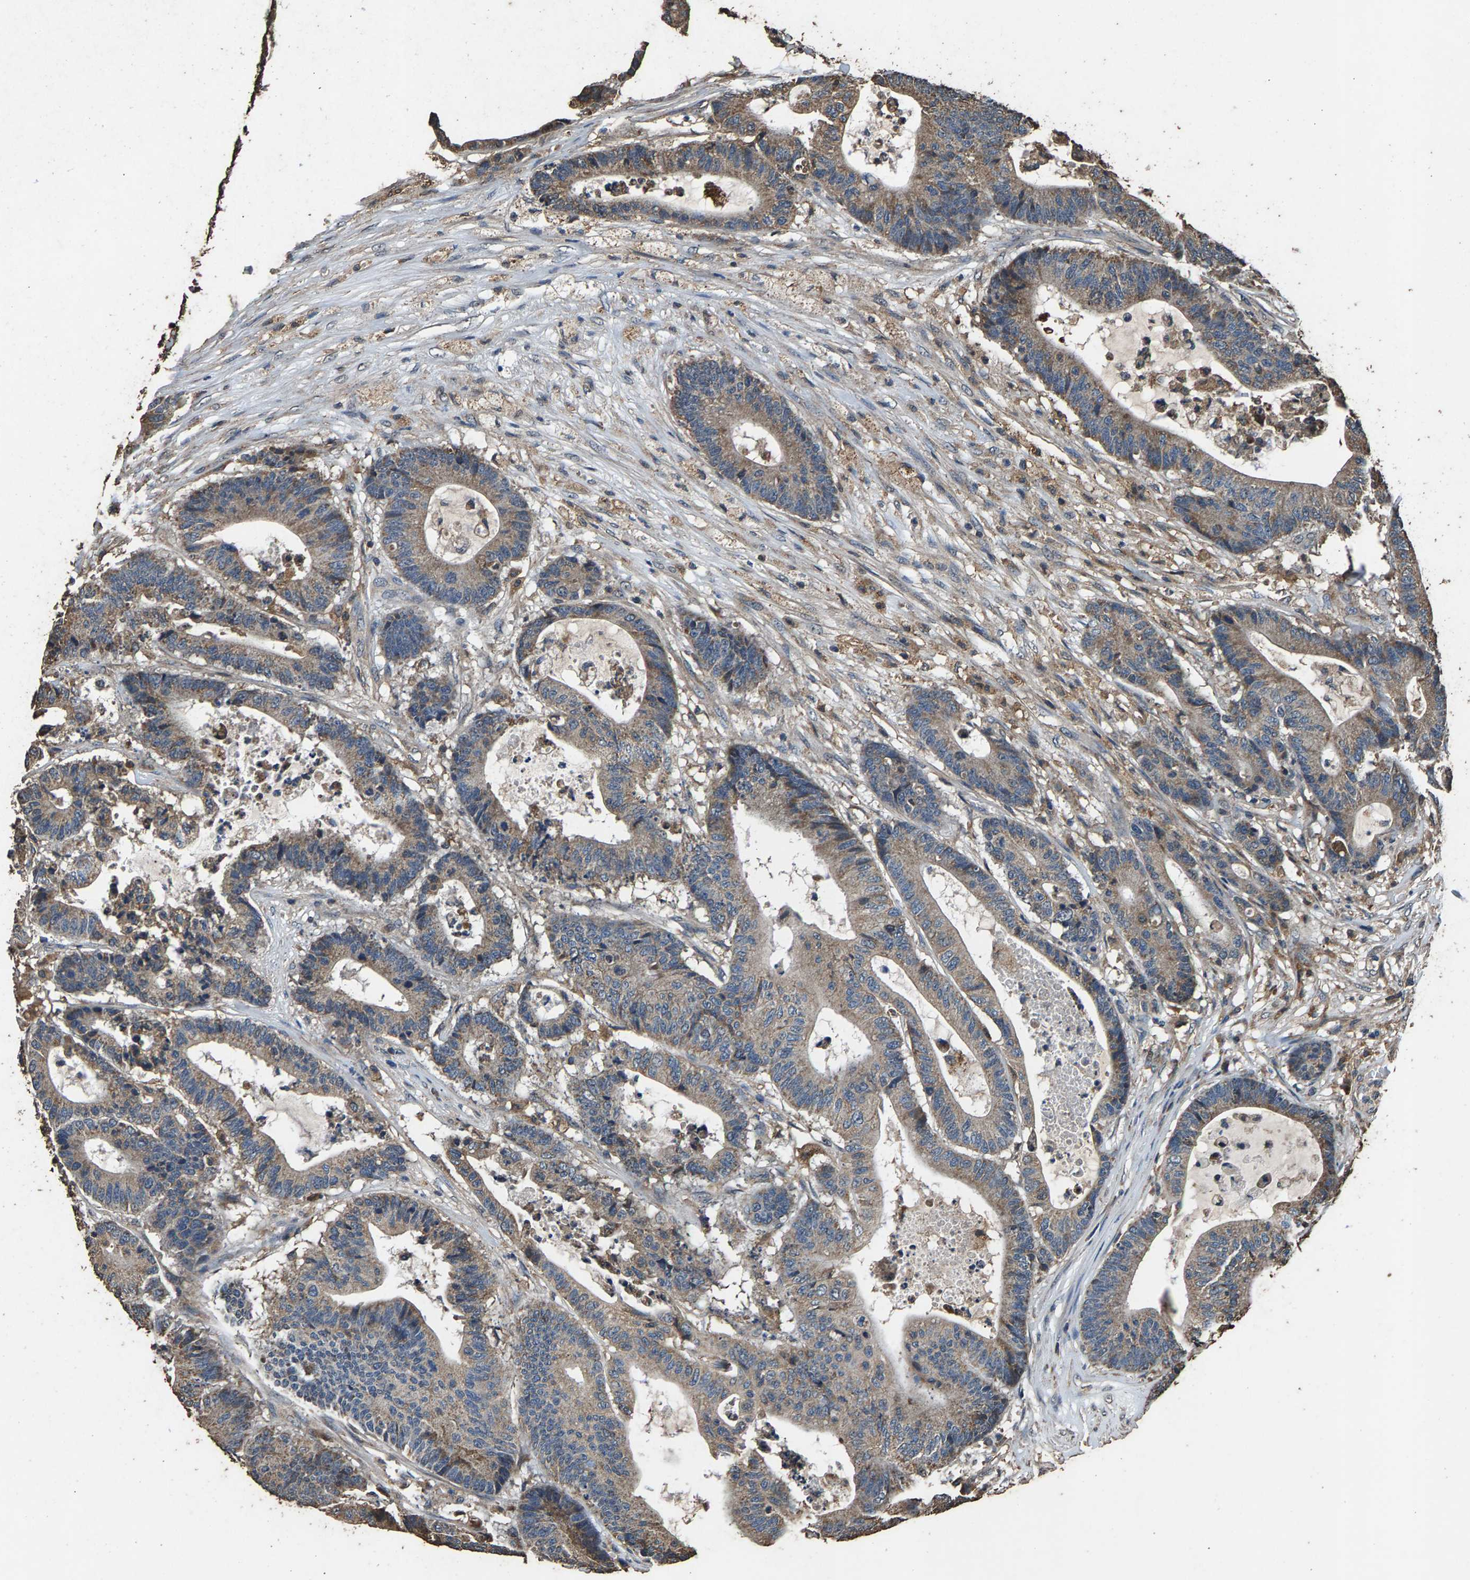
{"staining": {"intensity": "weak", "quantity": ">75%", "location": "cytoplasmic/membranous"}, "tissue": "colorectal cancer", "cell_type": "Tumor cells", "image_type": "cancer", "snomed": [{"axis": "morphology", "description": "Adenocarcinoma, NOS"}, {"axis": "topography", "description": "Colon"}], "caption": "DAB (3,3'-diaminobenzidine) immunohistochemical staining of human colorectal cancer shows weak cytoplasmic/membranous protein staining in about >75% of tumor cells. Ihc stains the protein in brown and the nuclei are stained blue.", "gene": "MRPL27", "patient": {"sex": "female", "age": 84}}